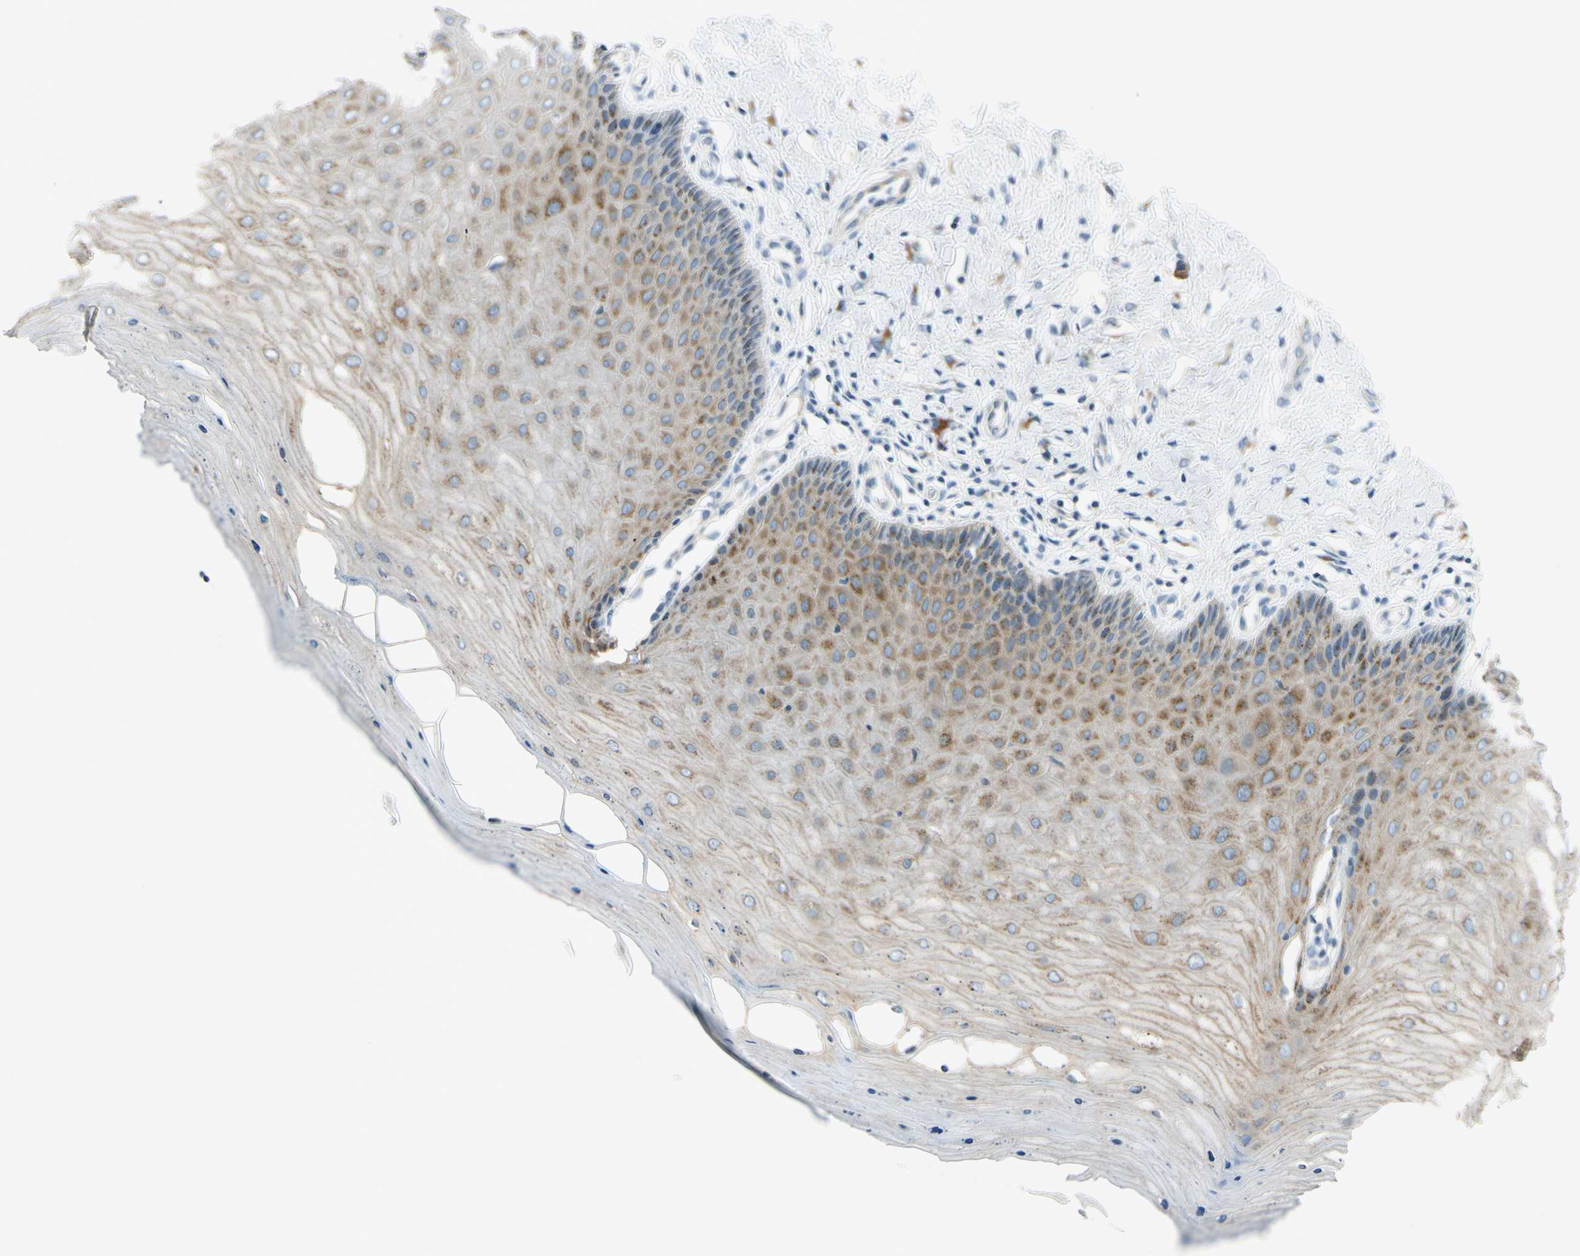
{"staining": {"intensity": "moderate", "quantity": ">75%", "location": "cytoplasmic/membranous"}, "tissue": "cervix", "cell_type": "Glandular cells", "image_type": "normal", "snomed": [{"axis": "morphology", "description": "Normal tissue, NOS"}, {"axis": "topography", "description": "Cervix"}], "caption": "Protein staining of normal cervix shows moderate cytoplasmic/membranous positivity in approximately >75% of glandular cells.", "gene": "GALNT5", "patient": {"sex": "female", "age": 55}}